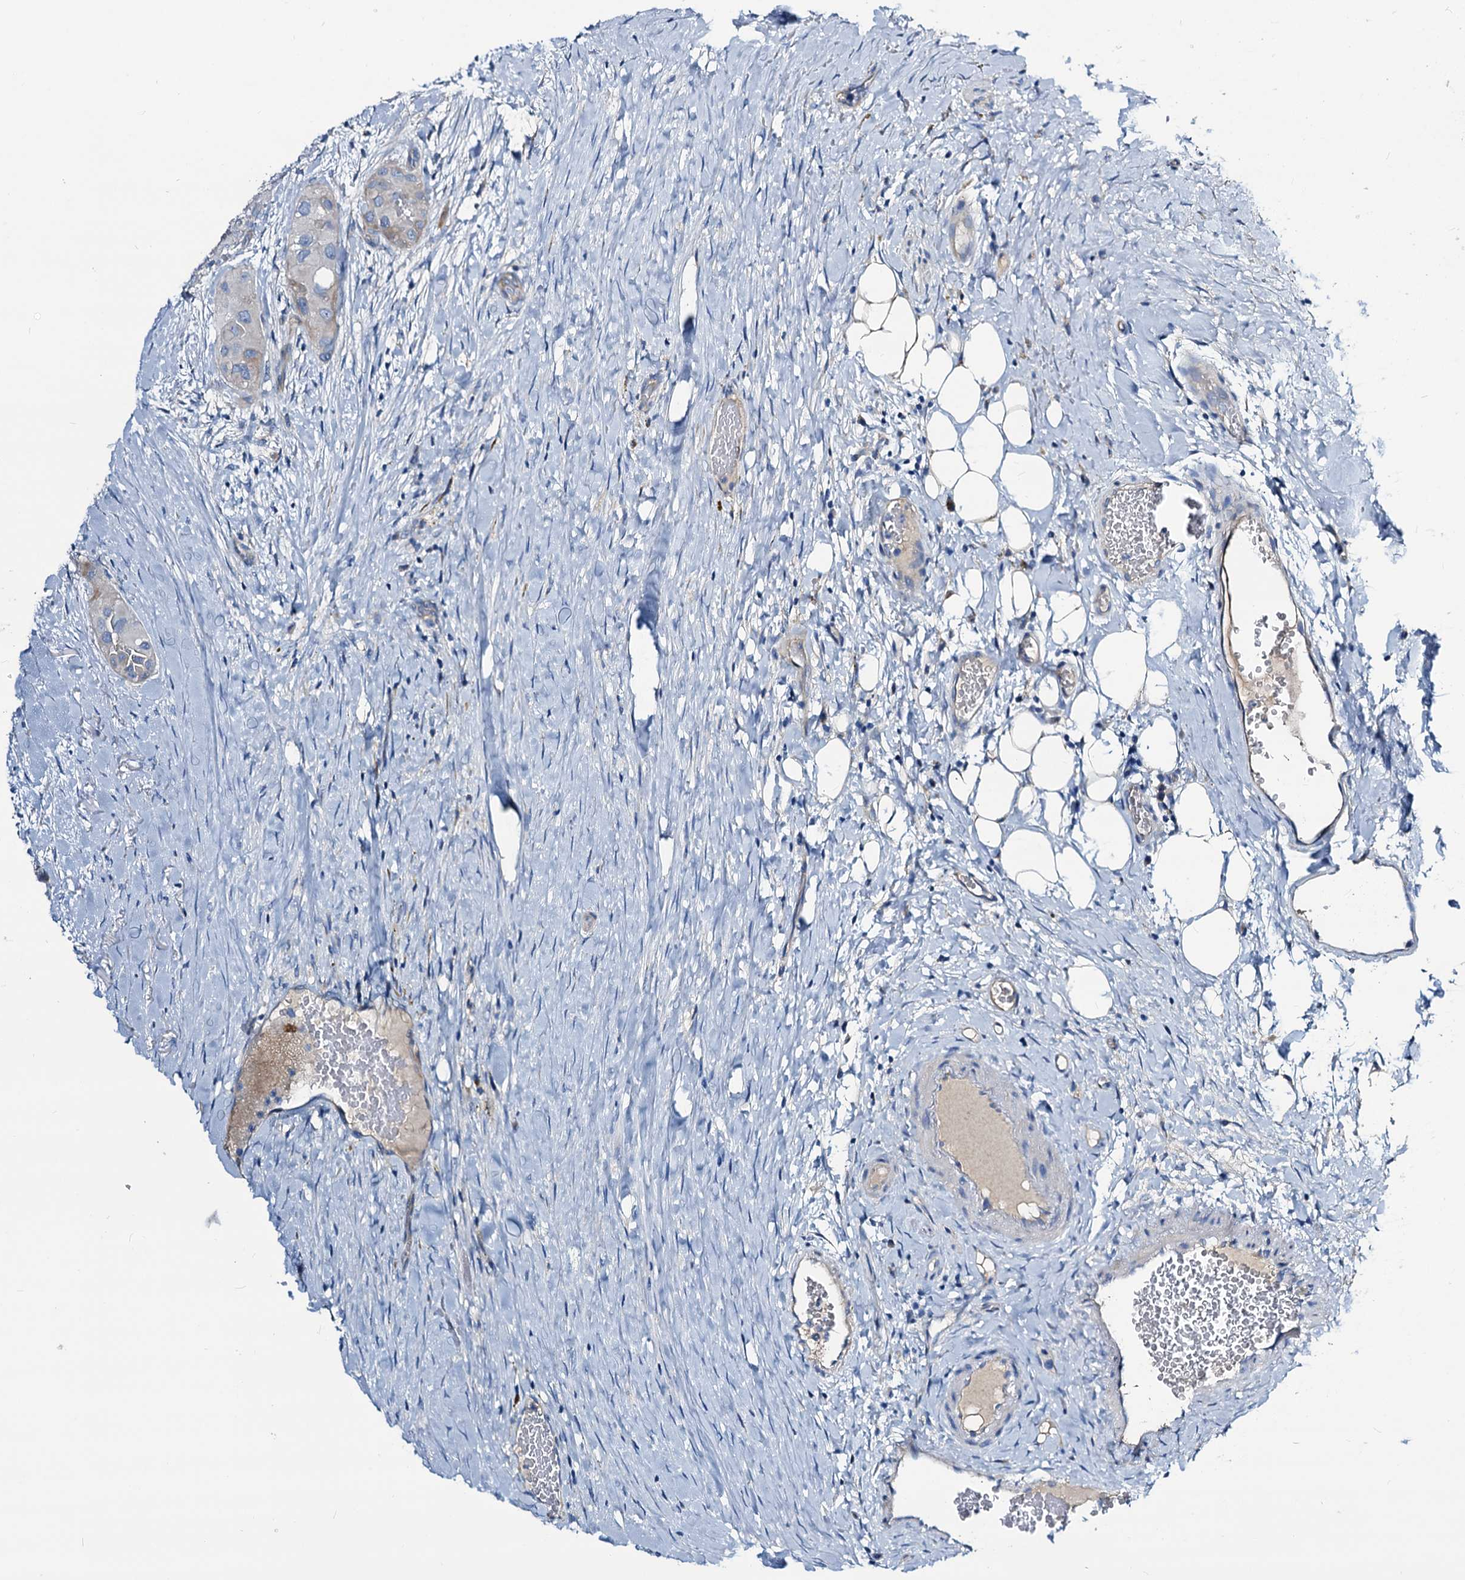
{"staining": {"intensity": "negative", "quantity": "none", "location": "none"}, "tissue": "thyroid cancer", "cell_type": "Tumor cells", "image_type": "cancer", "snomed": [{"axis": "morphology", "description": "Papillary adenocarcinoma, NOS"}, {"axis": "topography", "description": "Thyroid gland"}], "caption": "Tumor cells are negative for brown protein staining in thyroid papillary adenocarcinoma.", "gene": "DYDC2", "patient": {"sex": "female", "age": 59}}